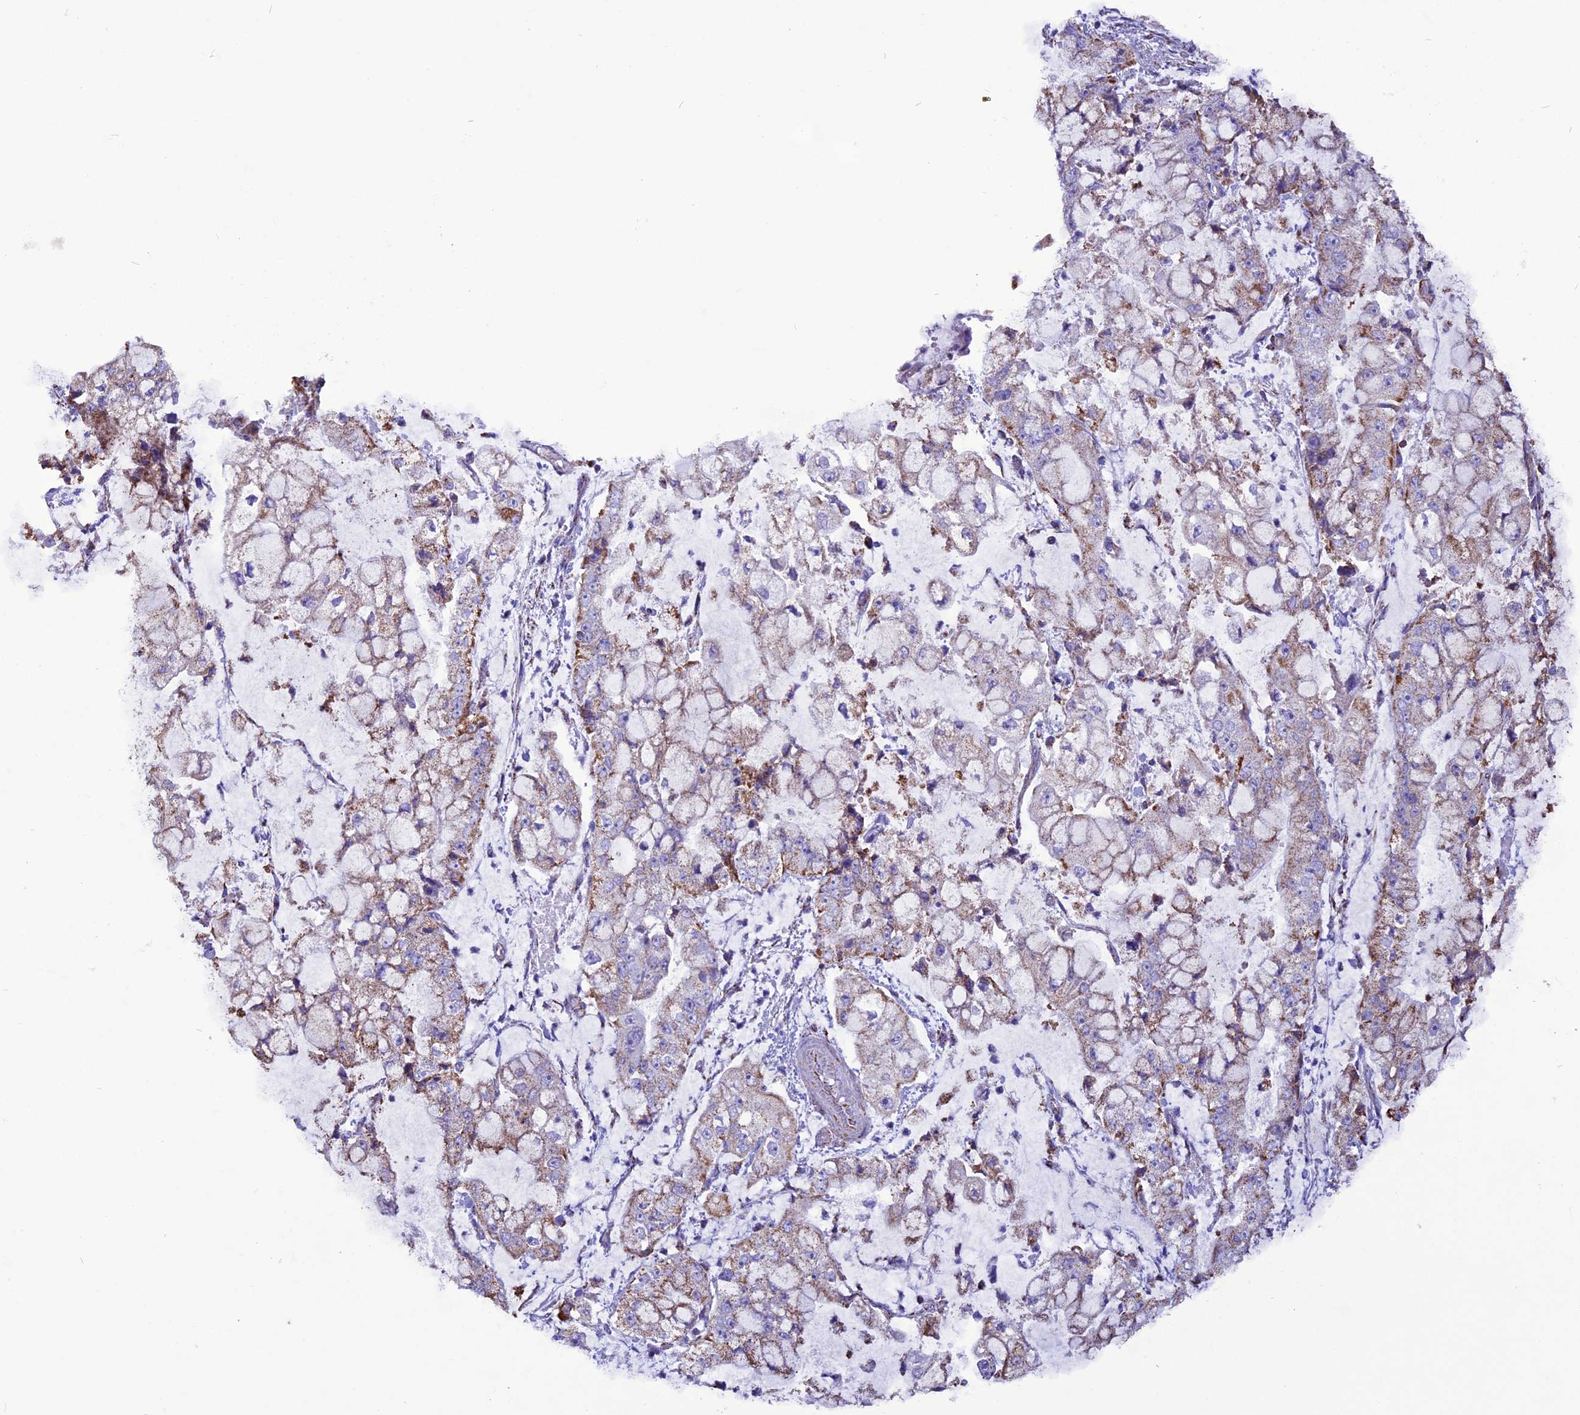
{"staining": {"intensity": "moderate", "quantity": "25%-75%", "location": "cytoplasmic/membranous"}, "tissue": "stomach cancer", "cell_type": "Tumor cells", "image_type": "cancer", "snomed": [{"axis": "morphology", "description": "Adenocarcinoma, NOS"}, {"axis": "topography", "description": "Stomach"}], "caption": "Stomach cancer stained for a protein (brown) shows moderate cytoplasmic/membranous positive positivity in about 25%-75% of tumor cells.", "gene": "ICA1L", "patient": {"sex": "male", "age": 76}}